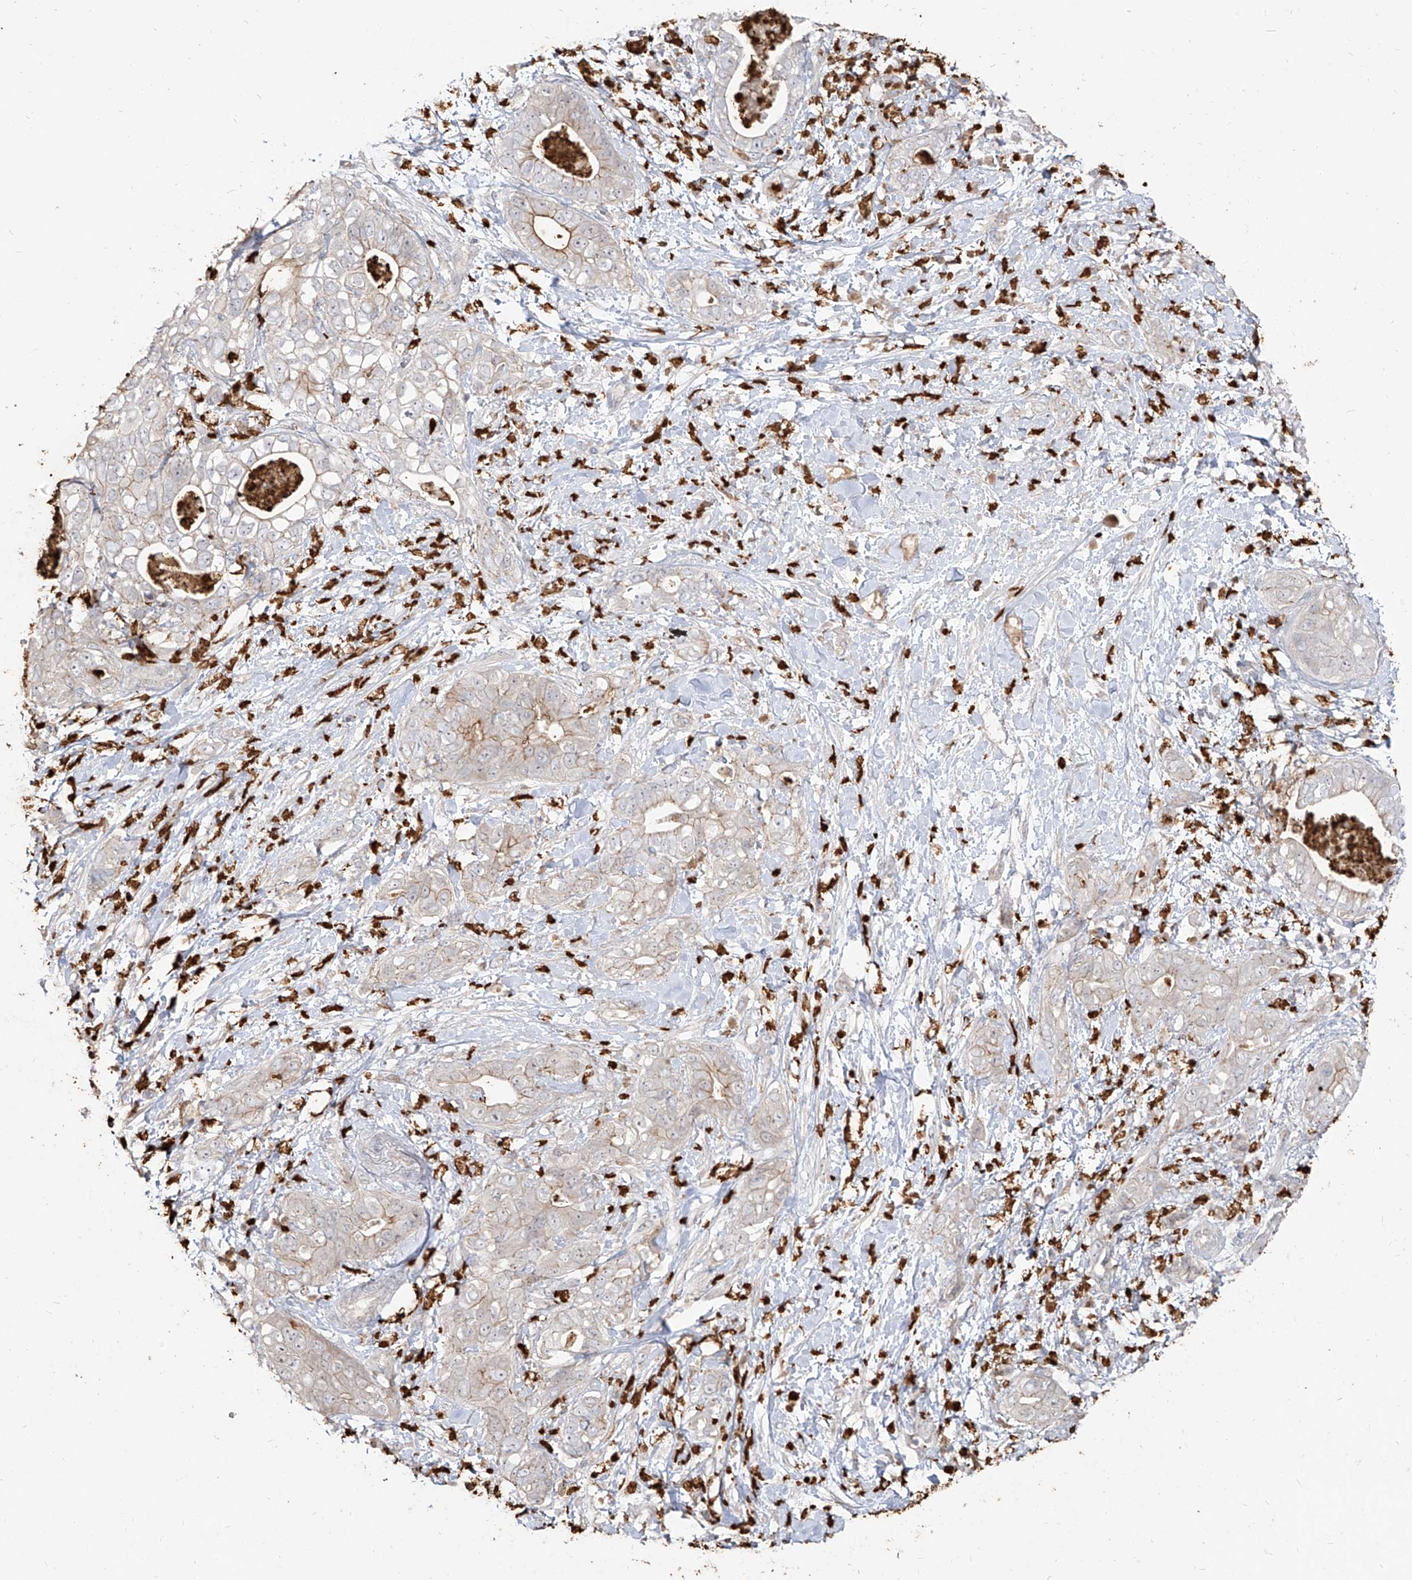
{"staining": {"intensity": "moderate", "quantity": "25%-75%", "location": "cytoplasmic/membranous"}, "tissue": "pancreatic cancer", "cell_type": "Tumor cells", "image_type": "cancer", "snomed": [{"axis": "morphology", "description": "Adenocarcinoma, NOS"}, {"axis": "topography", "description": "Pancreas"}], "caption": "About 25%-75% of tumor cells in human pancreatic adenocarcinoma show moderate cytoplasmic/membranous protein staining as visualized by brown immunohistochemical staining.", "gene": "ZNF227", "patient": {"sex": "female", "age": 78}}